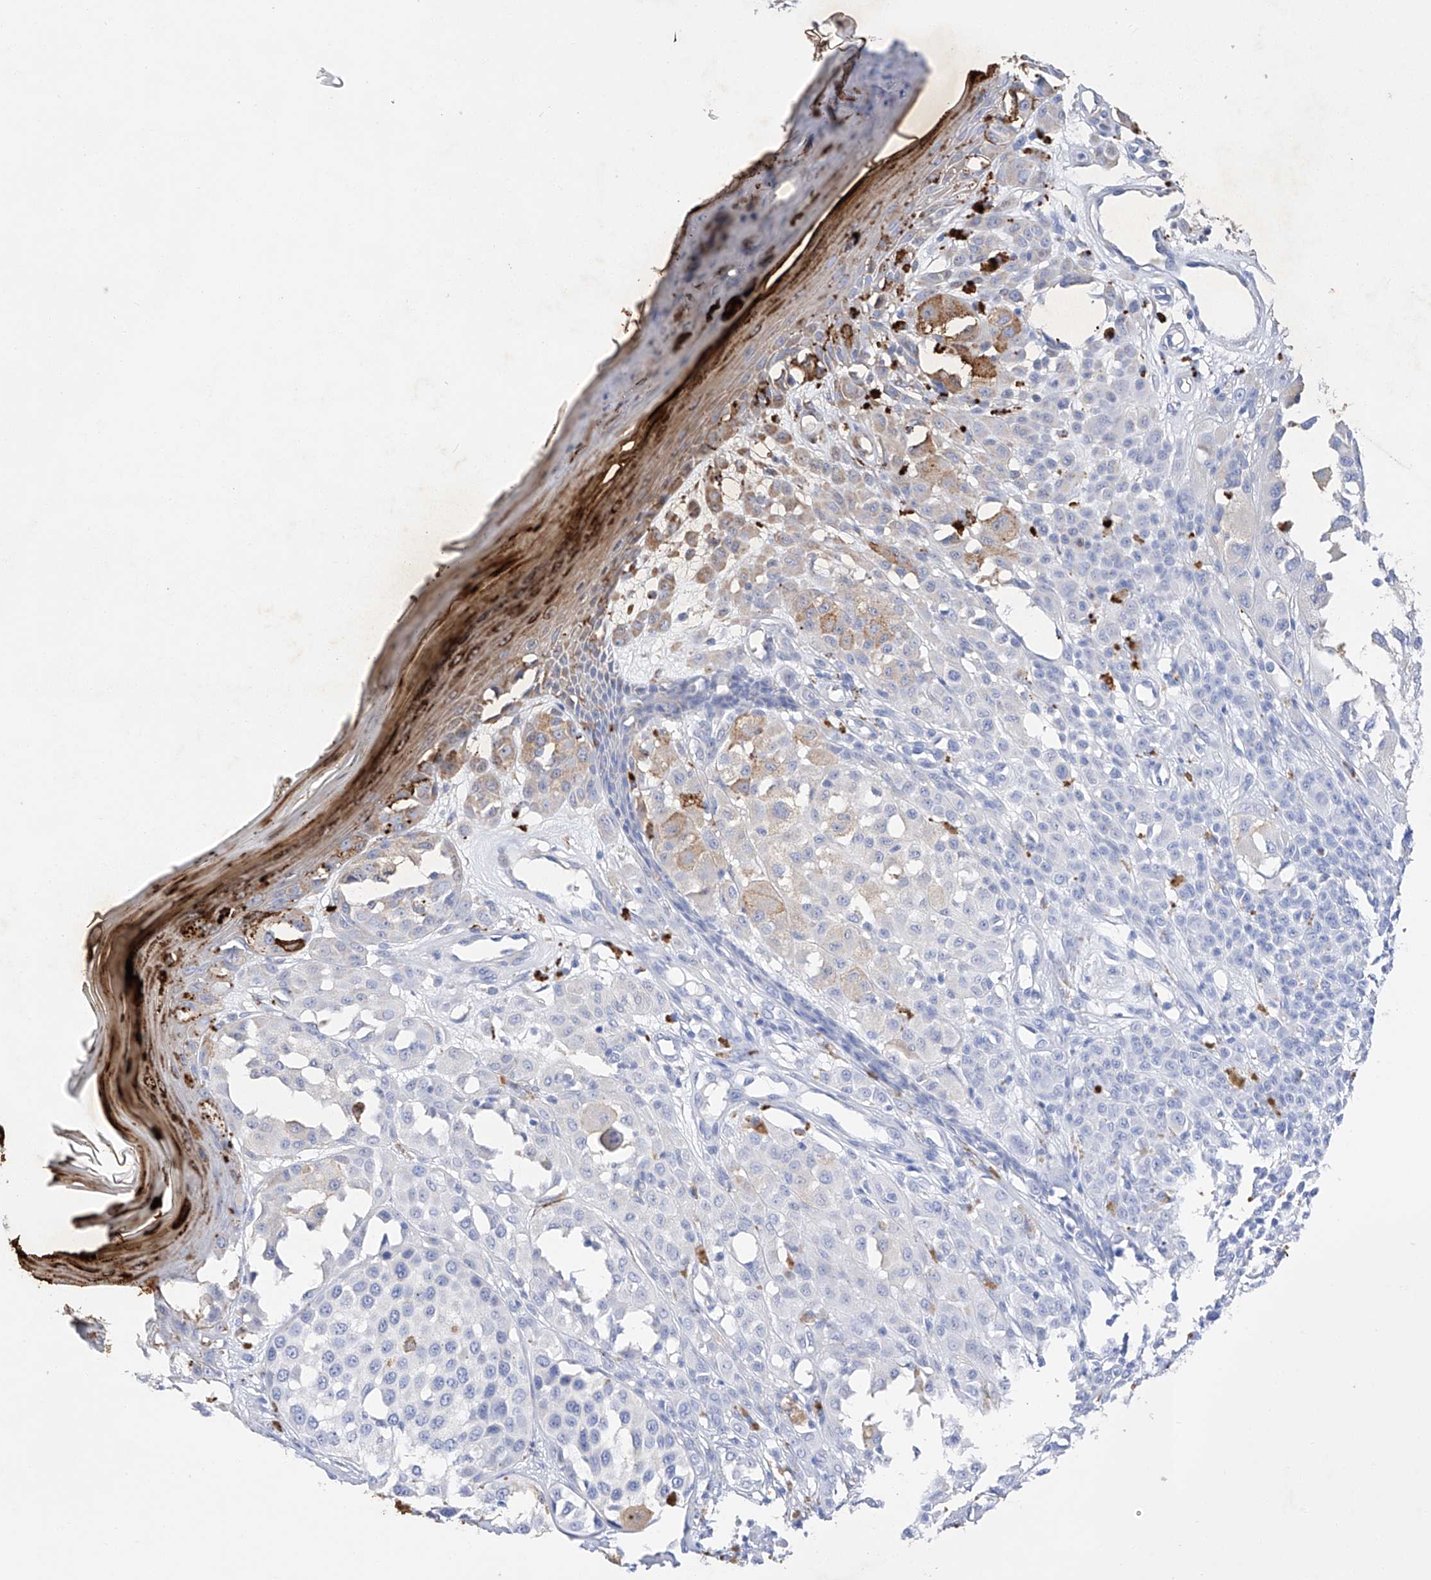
{"staining": {"intensity": "negative", "quantity": "none", "location": "none"}, "tissue": "melanoma", "cell_type": "Tumor cells", "image_type": "cancer", "snomed": [{"axis": "morphology", "description": "Malignant melanoma, NOS"}, {"axis": "topography", "description": "Skin of leg"}], "caption": "An IHC histopathology image of melanoma is shown. There is no staining in tumor cells of melanoma.", "gene": "FLG", "patient": {"sex": "female", "age": 72}}